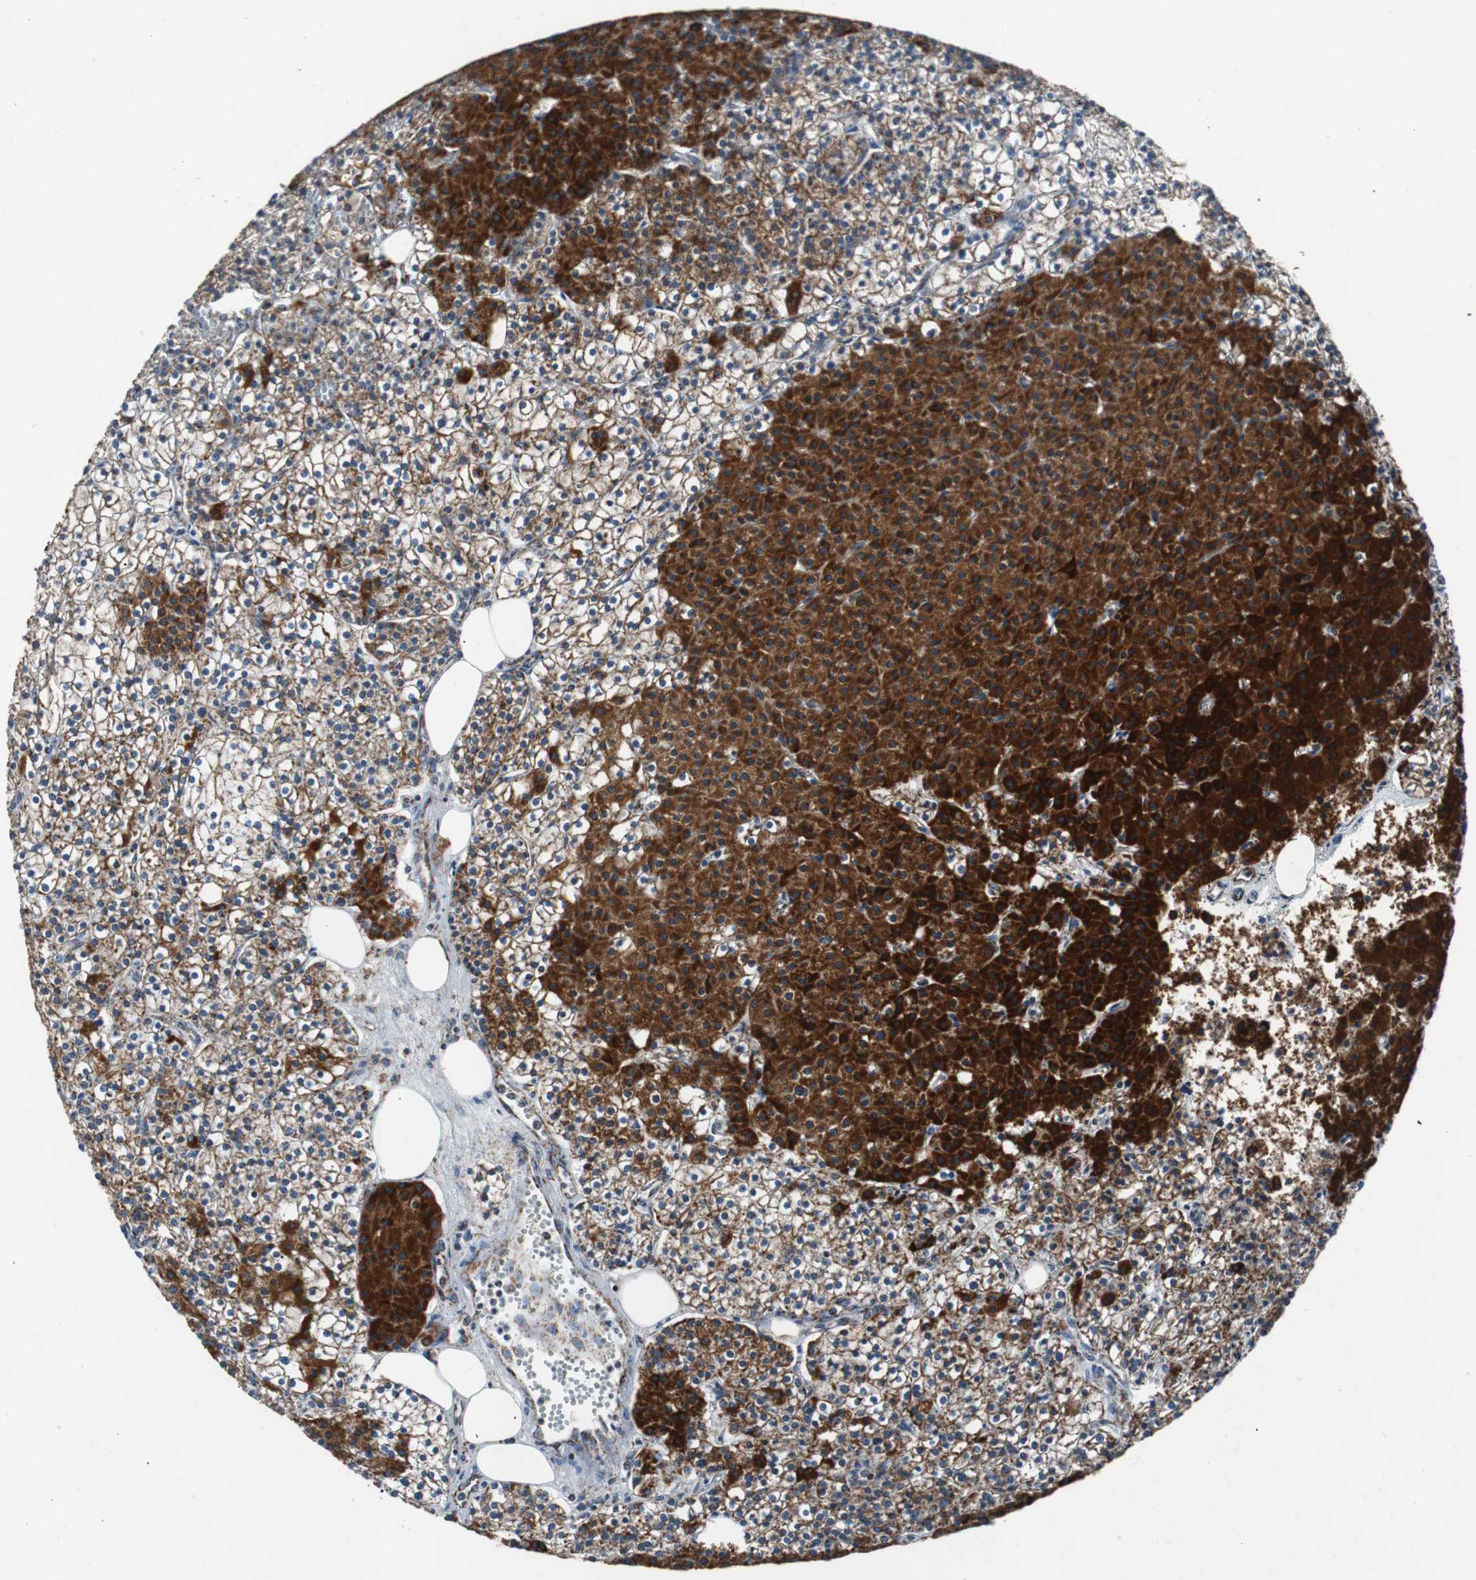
{"staining": {"intensity": "strong", "quantity": ">75%", "location": "cytoplasmic/membranous"}, "tissue": "parathyroid gland", "cell_type": "Glandular cells", "image_type": "normal", "snomed": [{"axis": "morphology", "description": "Normal tissue, NOS"}, {"axis": "topography", "description": "Parathyroid gland"}], "caption": "This image exhibits benign parathyroid gland stained with immunohistochemistry to label a protein in brown. The cytoplasmic/membranous of glandular cells show strong positivity for the protein. Nuclei are counter-stained blue.", "gene": "PITRM1", "patient": {"sex": "female", "age": 63}}